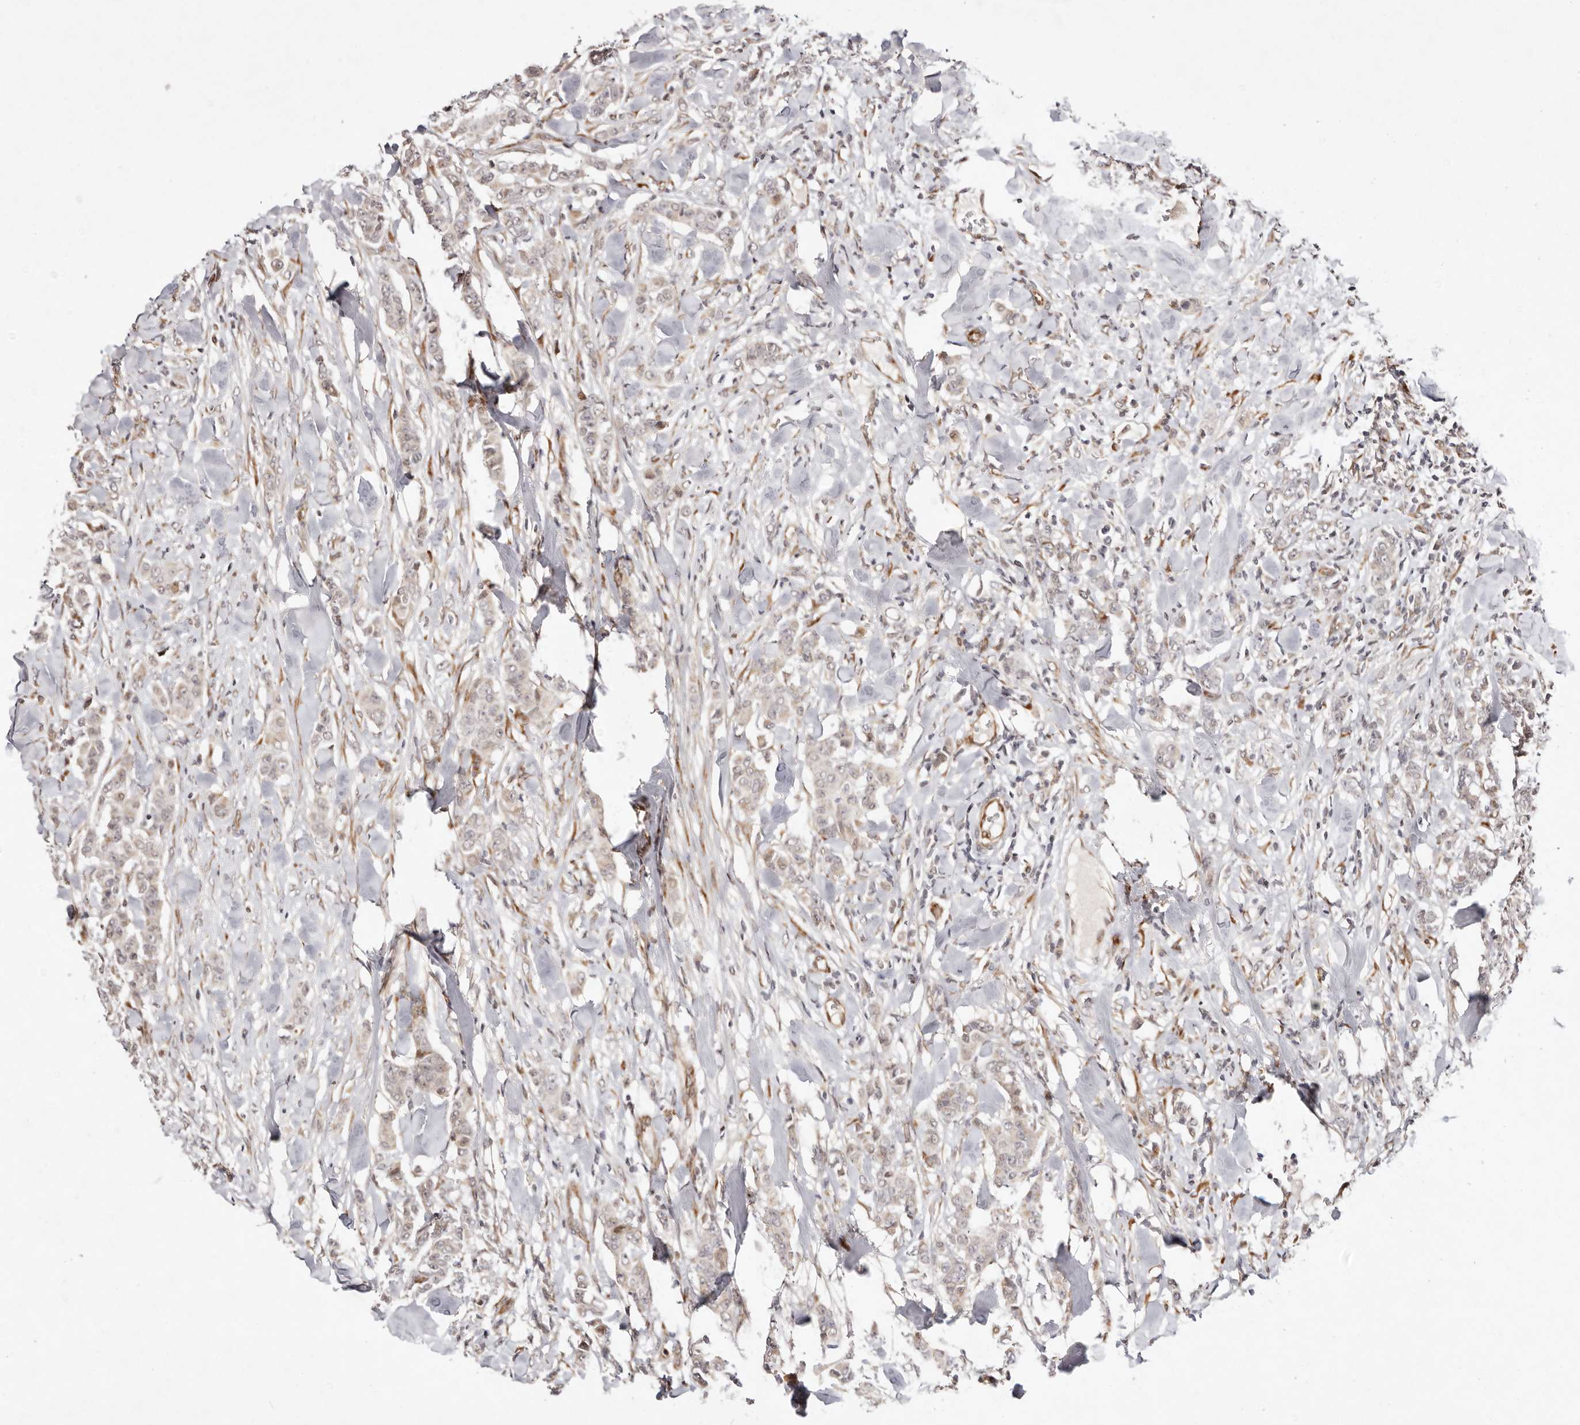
{"staining": {"intensity": "negative", "quantity": "none", "location": "none"}, "tissue": "breast cancer", "cell_type": "Tumor cells", "image_type": "cancer", "snomed": [{"axis": "morphology", "description": "Duct carcinoma"}, {"axis": "topography", "description": "Breast"}], "caption": "Immunohistochemistry (IHC) of human breast infiltrating ductal carcinoma displays no staining in tumor cells.", "gene": "BCL2L15", "patient": {"sex": "female", "age": 40}}